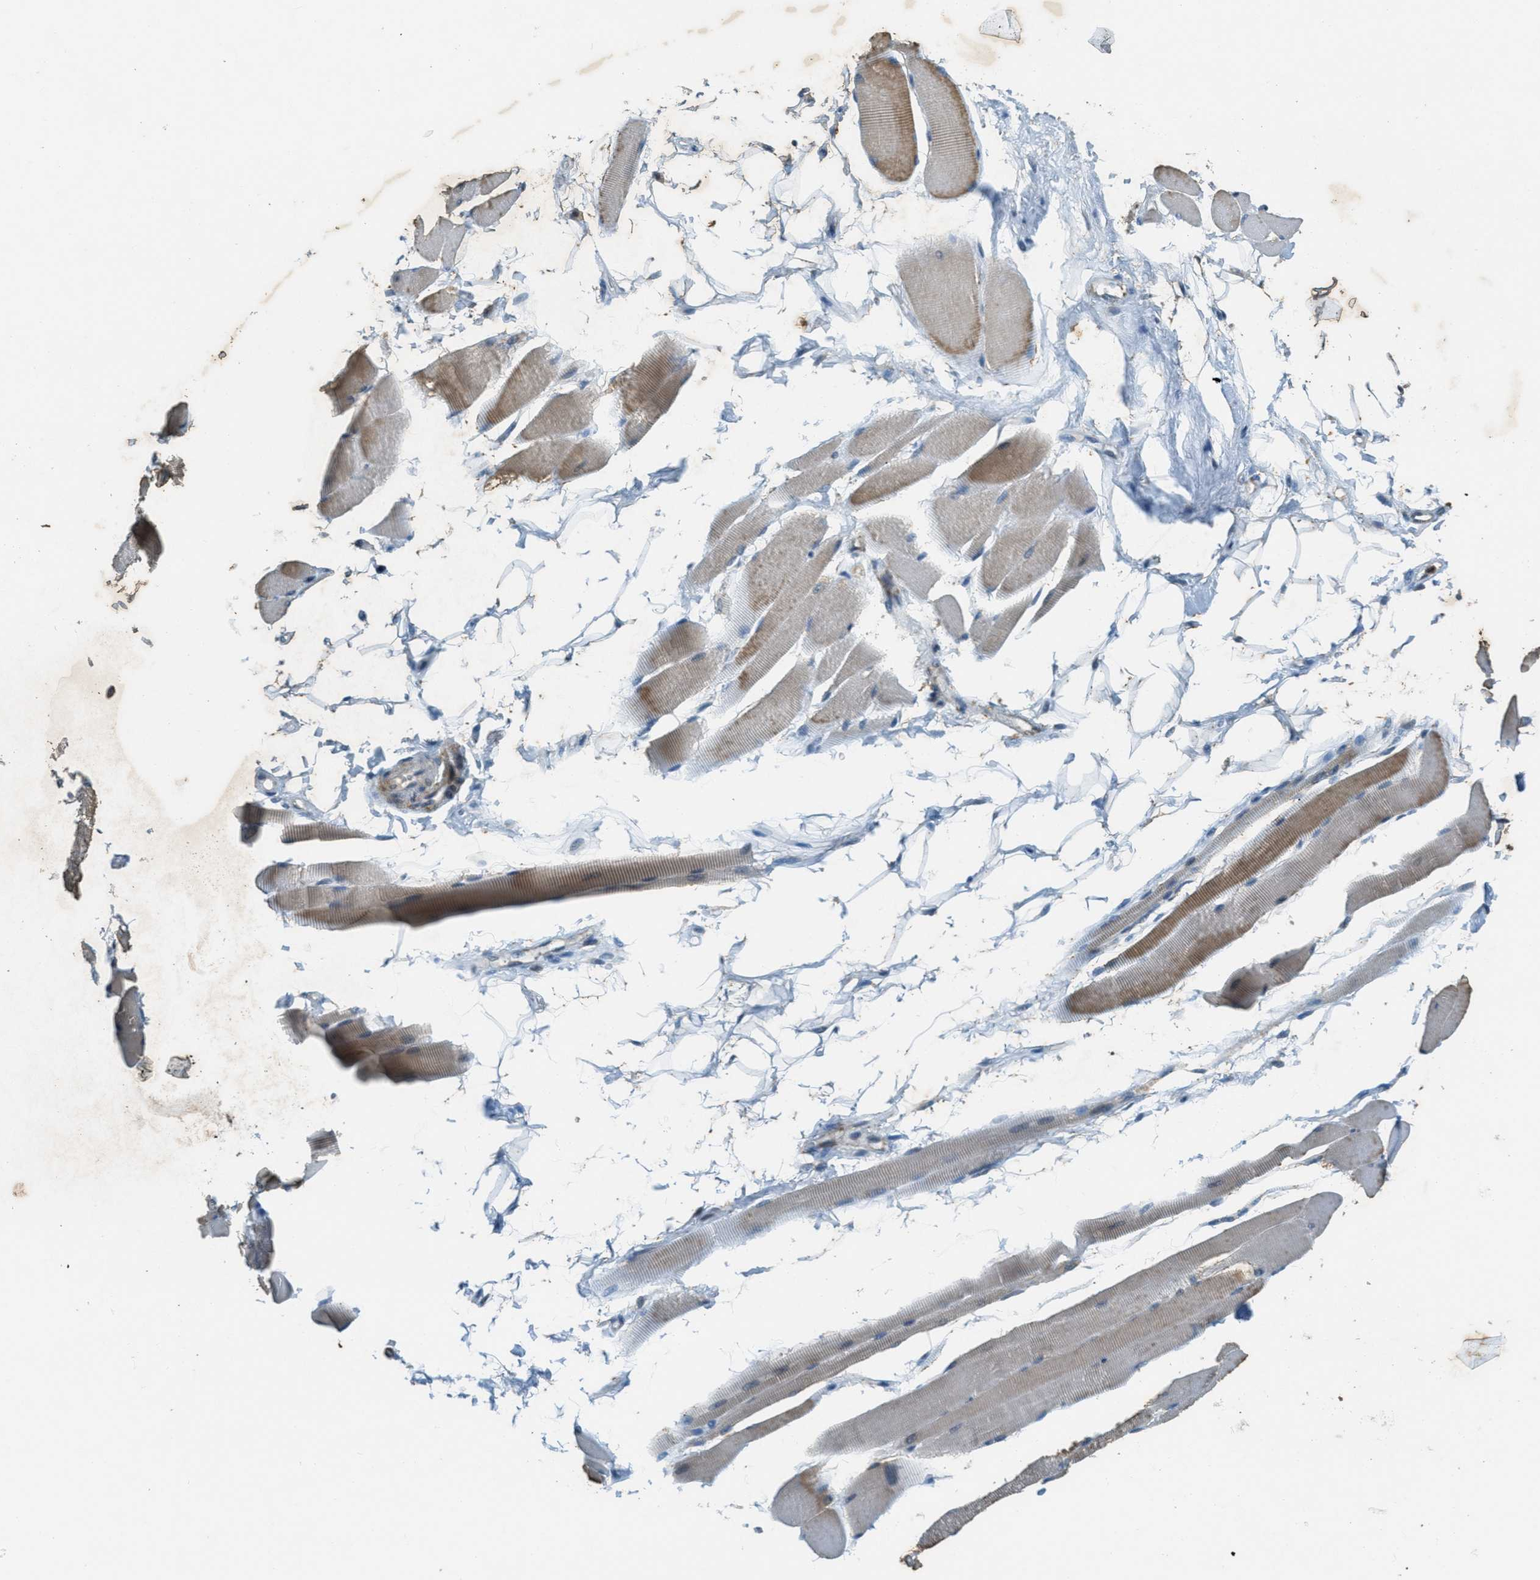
{"staining": {"intensity": "moderate", "quantity": "<25%", "location": "cytoplasmic/membranous"}, "tissue": "skeletal muscle", "cell_type": "Myocytes", "image_type": "normal", "snomed": [{"axis": "morphology", "description": "Normal tissue, NOS"}, {"axis": "topography", "description": "Skeletal muscle"}, {"axis": "topography", "description": "Peripheral nerve tissue"}], "caption": "Benign skeletal muscle reveals moderate cytoplasmic/membranous expression in about <25% of myocytes.", "gene": "TCF20", "patient": {"sex": "female", "age": 84}}